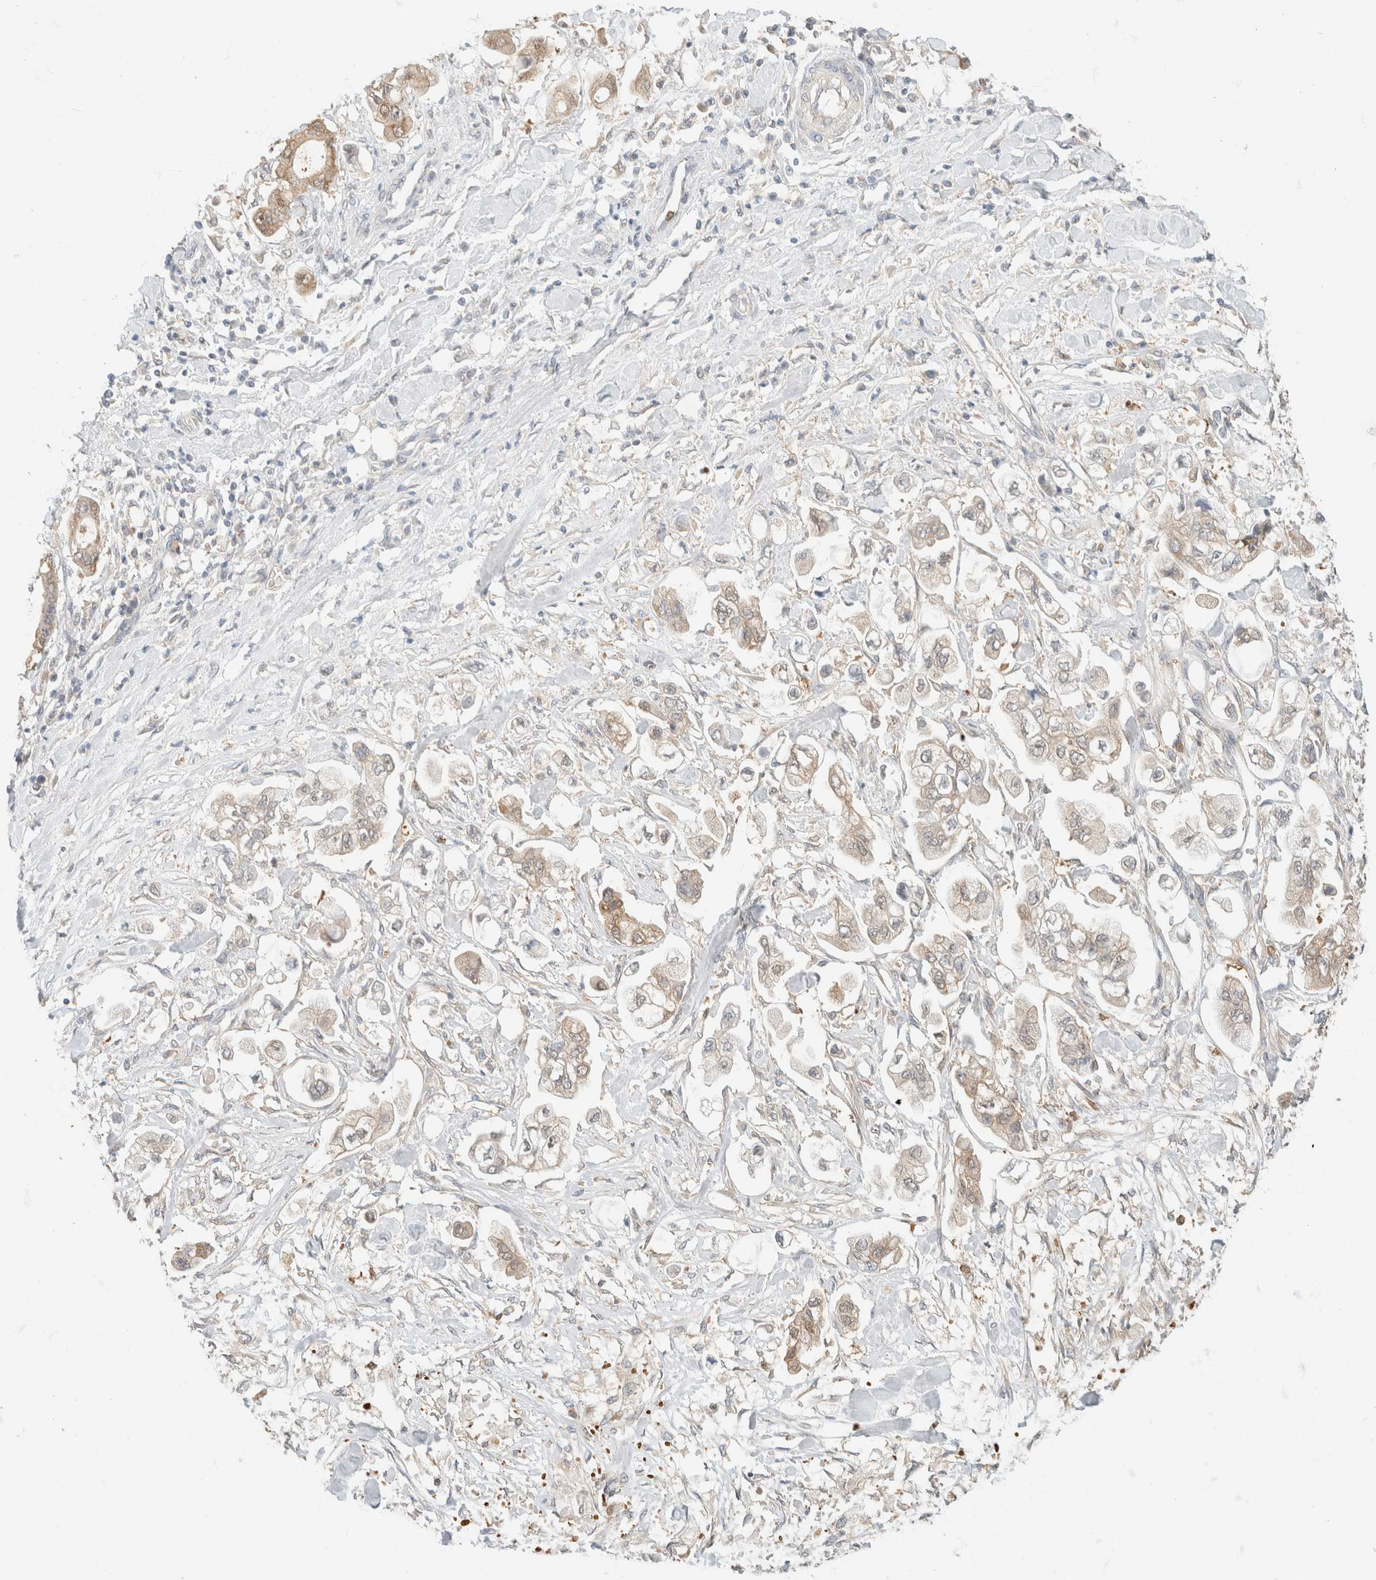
{"staining": {"intensity": "moderate", "quantity": "25%-75%", "location": "cytoplasmic/membranous"}, "tissue": "stomach cancer", "cell_type": "Tumor cells", "image_type": "cancer", "snomed": [{"axis": "morphology", "description": "Normal tissue, NOS"}, {"axis": "morphology", "description": "Adenocarcinoma, NOS"}, {"axis": "topography", "description": "Stomach"}], "caption": "A high-resolution micrograph shows immunohistochemistry (IHC) staining of stomach adenocarcinoma, which reveals moderate cytoplasmic/membranous staining in about 25%-75% of tumor cells.", "gene": "GPI", "patient": {"sex": "male", "age": 62}}